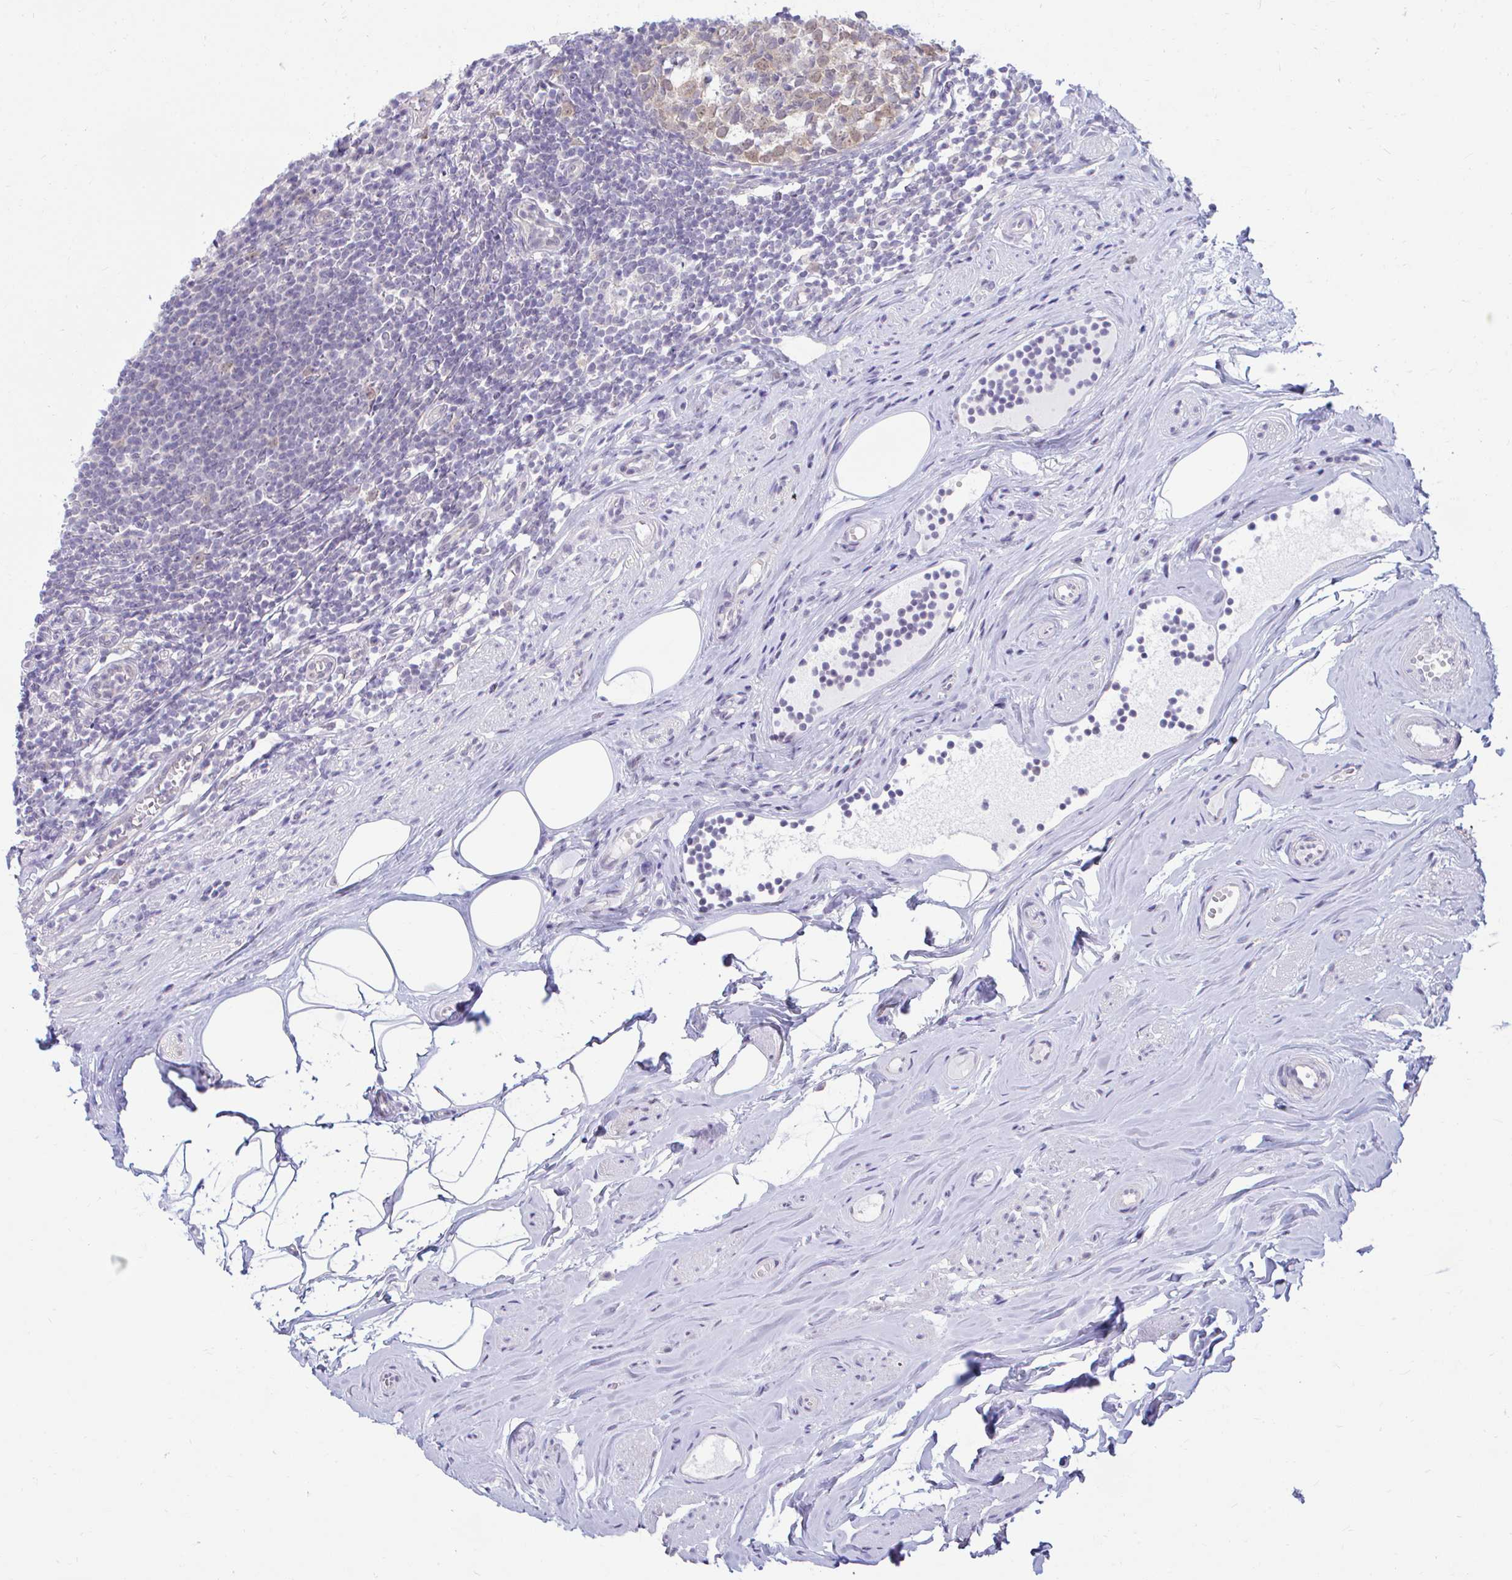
{"staining": {"intensity": "weak", "quantity": "<25%", "location": "nuclear"}, "tissue": "appendix", "cell_type": "Glandular cells", "image_type": "normal", "snomed": [{"axis": "morphology", "description": "Normal tissue, NOS"}, {"axis": "topography", "description": "Appendix"}], "caption": "Immunohistochemistry photomicrograph of normal appendix: human appendix stained with DAB (3,3'-diaminobenzidine) reveals no significant protein positivity in glandular cells. (DAB (3,3'-diaminobenzidine) immunohistochemistry visualized using brightfield microscopy, high magnification).", "gene": "CSE1L", "patient": {"sex": "female", "age": 56}}